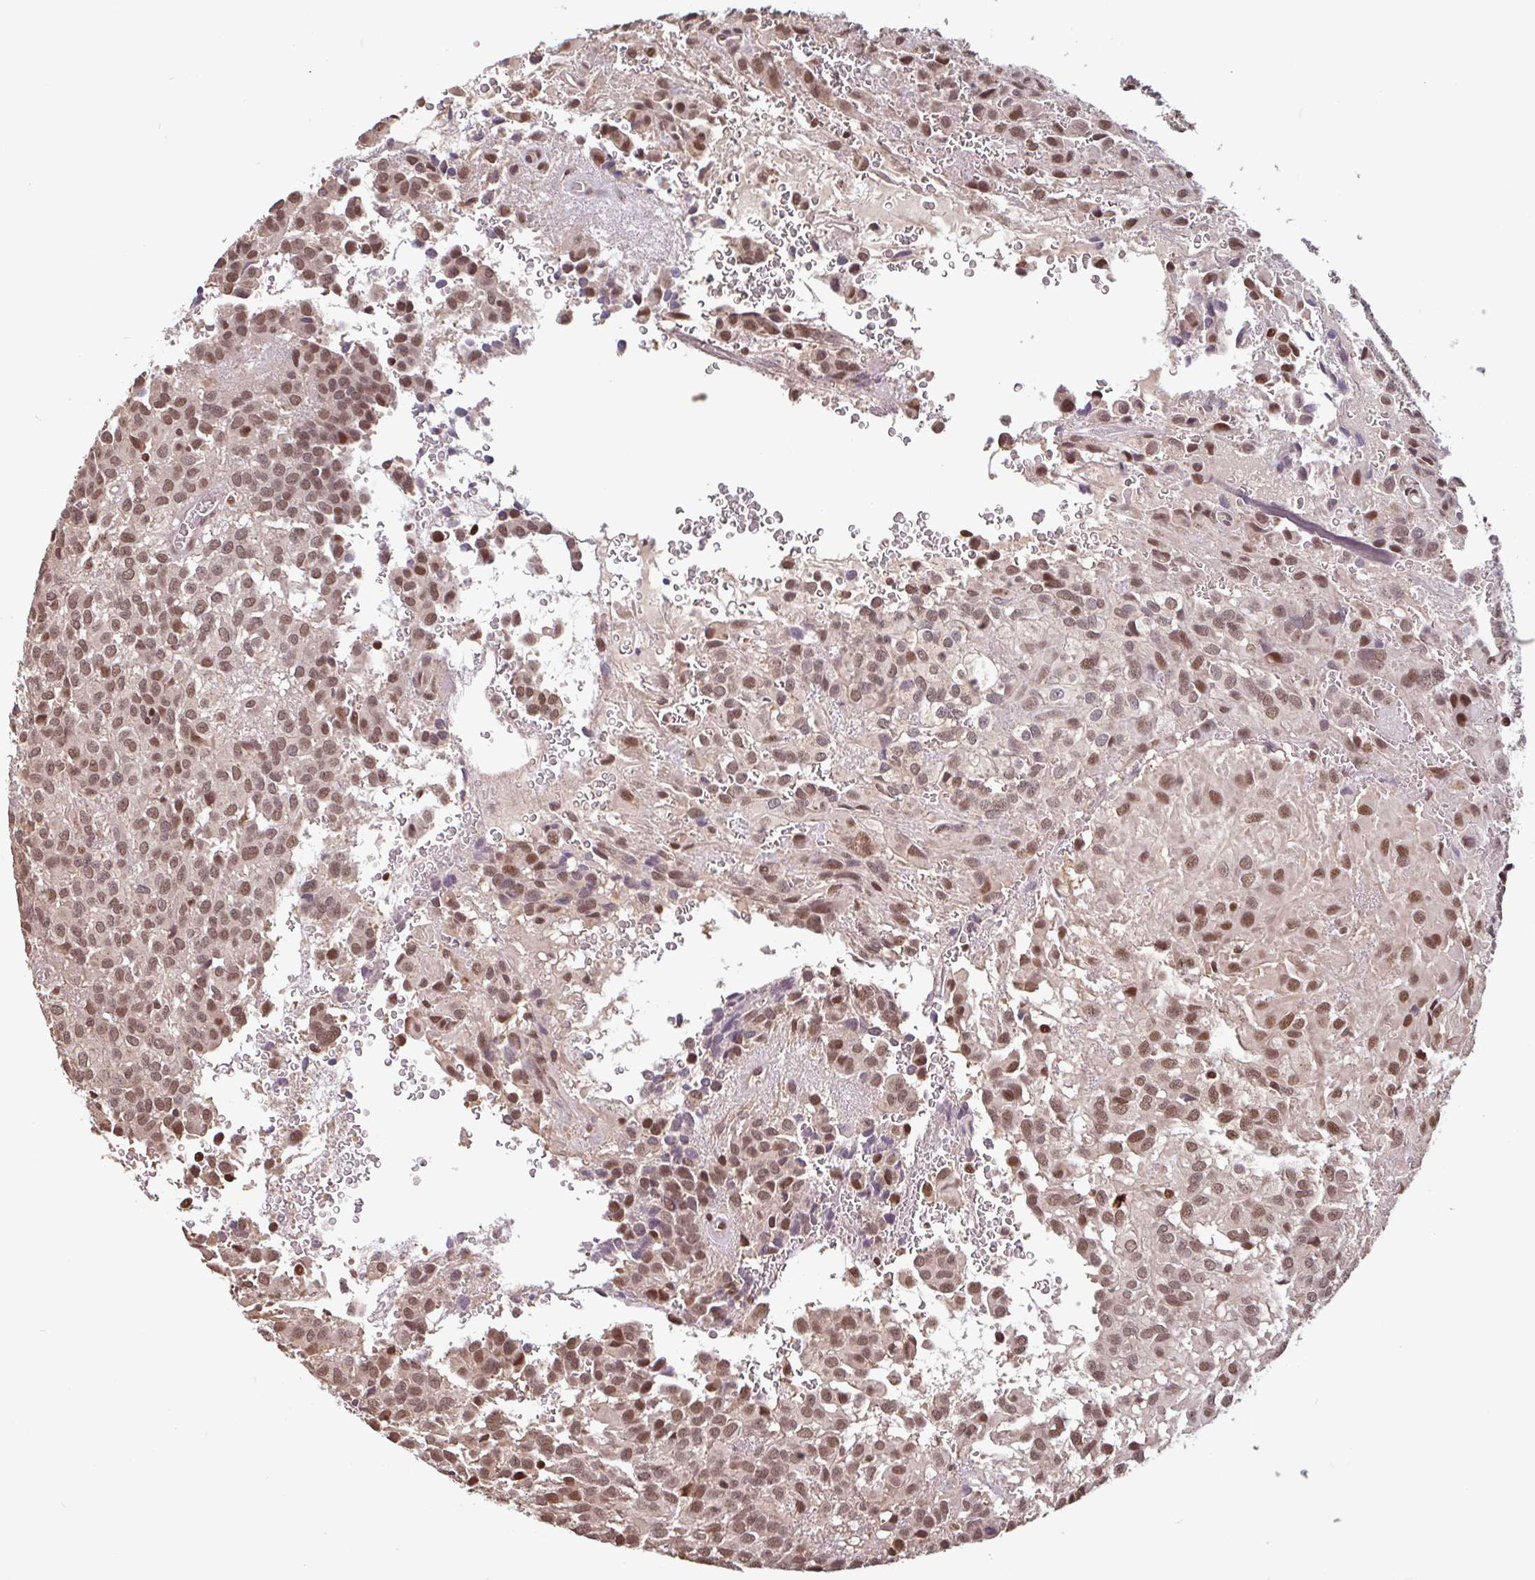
{"staining": {"intensity": "moderate", "quantity": ">75%", "location": "nuclear"}, "tissue": "glioma", "cell_type": "Tumor cells", "image_type": "cancer", "snomed": [{"axis": "morphology", "description": "Glioma, malignant, Low grade"}, {"axis": "topography", "description": "Brain"}], "caption": "IHC of human low-grade glioma (malignant) displays medium levels of moderate nuclear positivity in about >75% of tumor cells.", "gene": "DR1", "patient": {"sex": "male", "age": 56}}